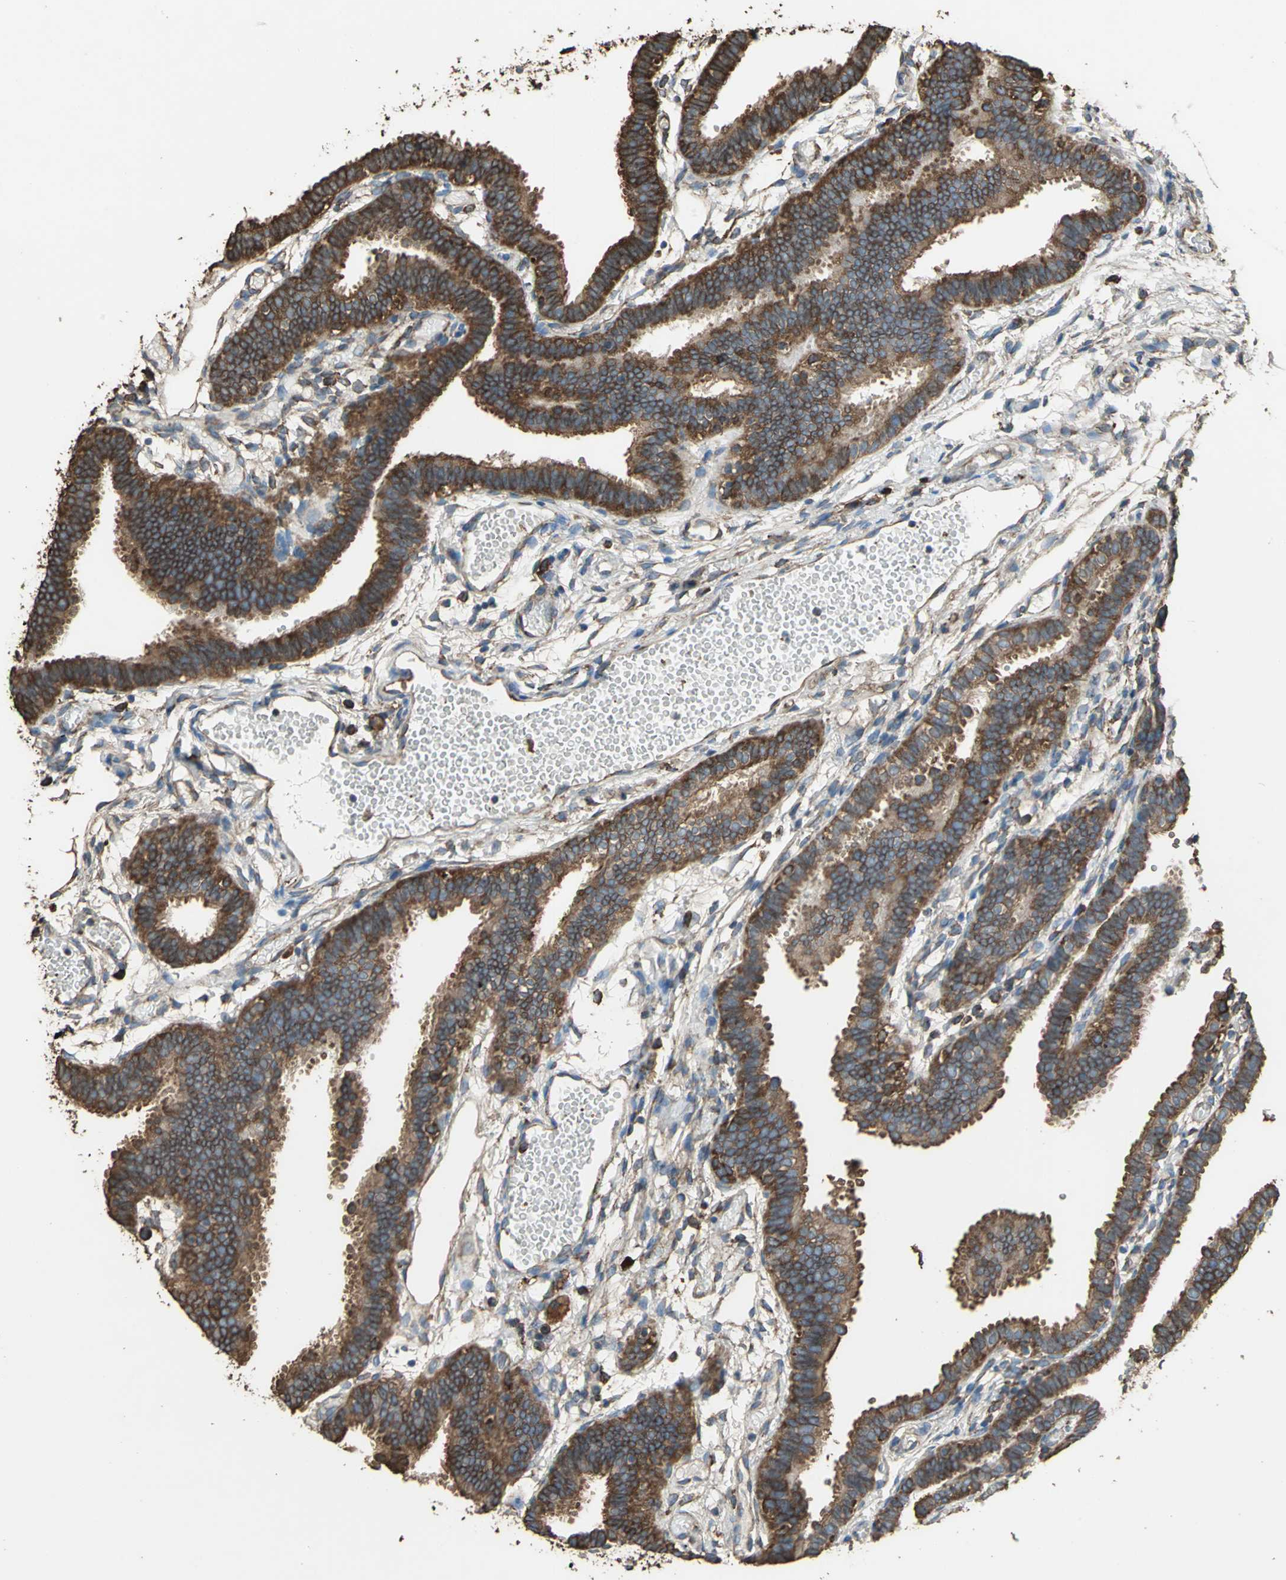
{"staining": {"intensity": "strong", "quantity": ">75%", "location": "cytoplasmic/membranous"}, "tissue": "fallopian tube", "cell_type": "Glandular cells", "image_type": "normal", "snomed": [{"axis": "morphology", "description": "Normal tissue, NOS"}, {"axis": "topography", "description": "Fallopian tube"}], "caption": "Protein expression analysis of normal fallopian tube shows strong cytoplasmic/membranous positivity in about >75% of glandular cells.", "gene": "GPANK1", "patient": {"sex": "female", "age": 29}}